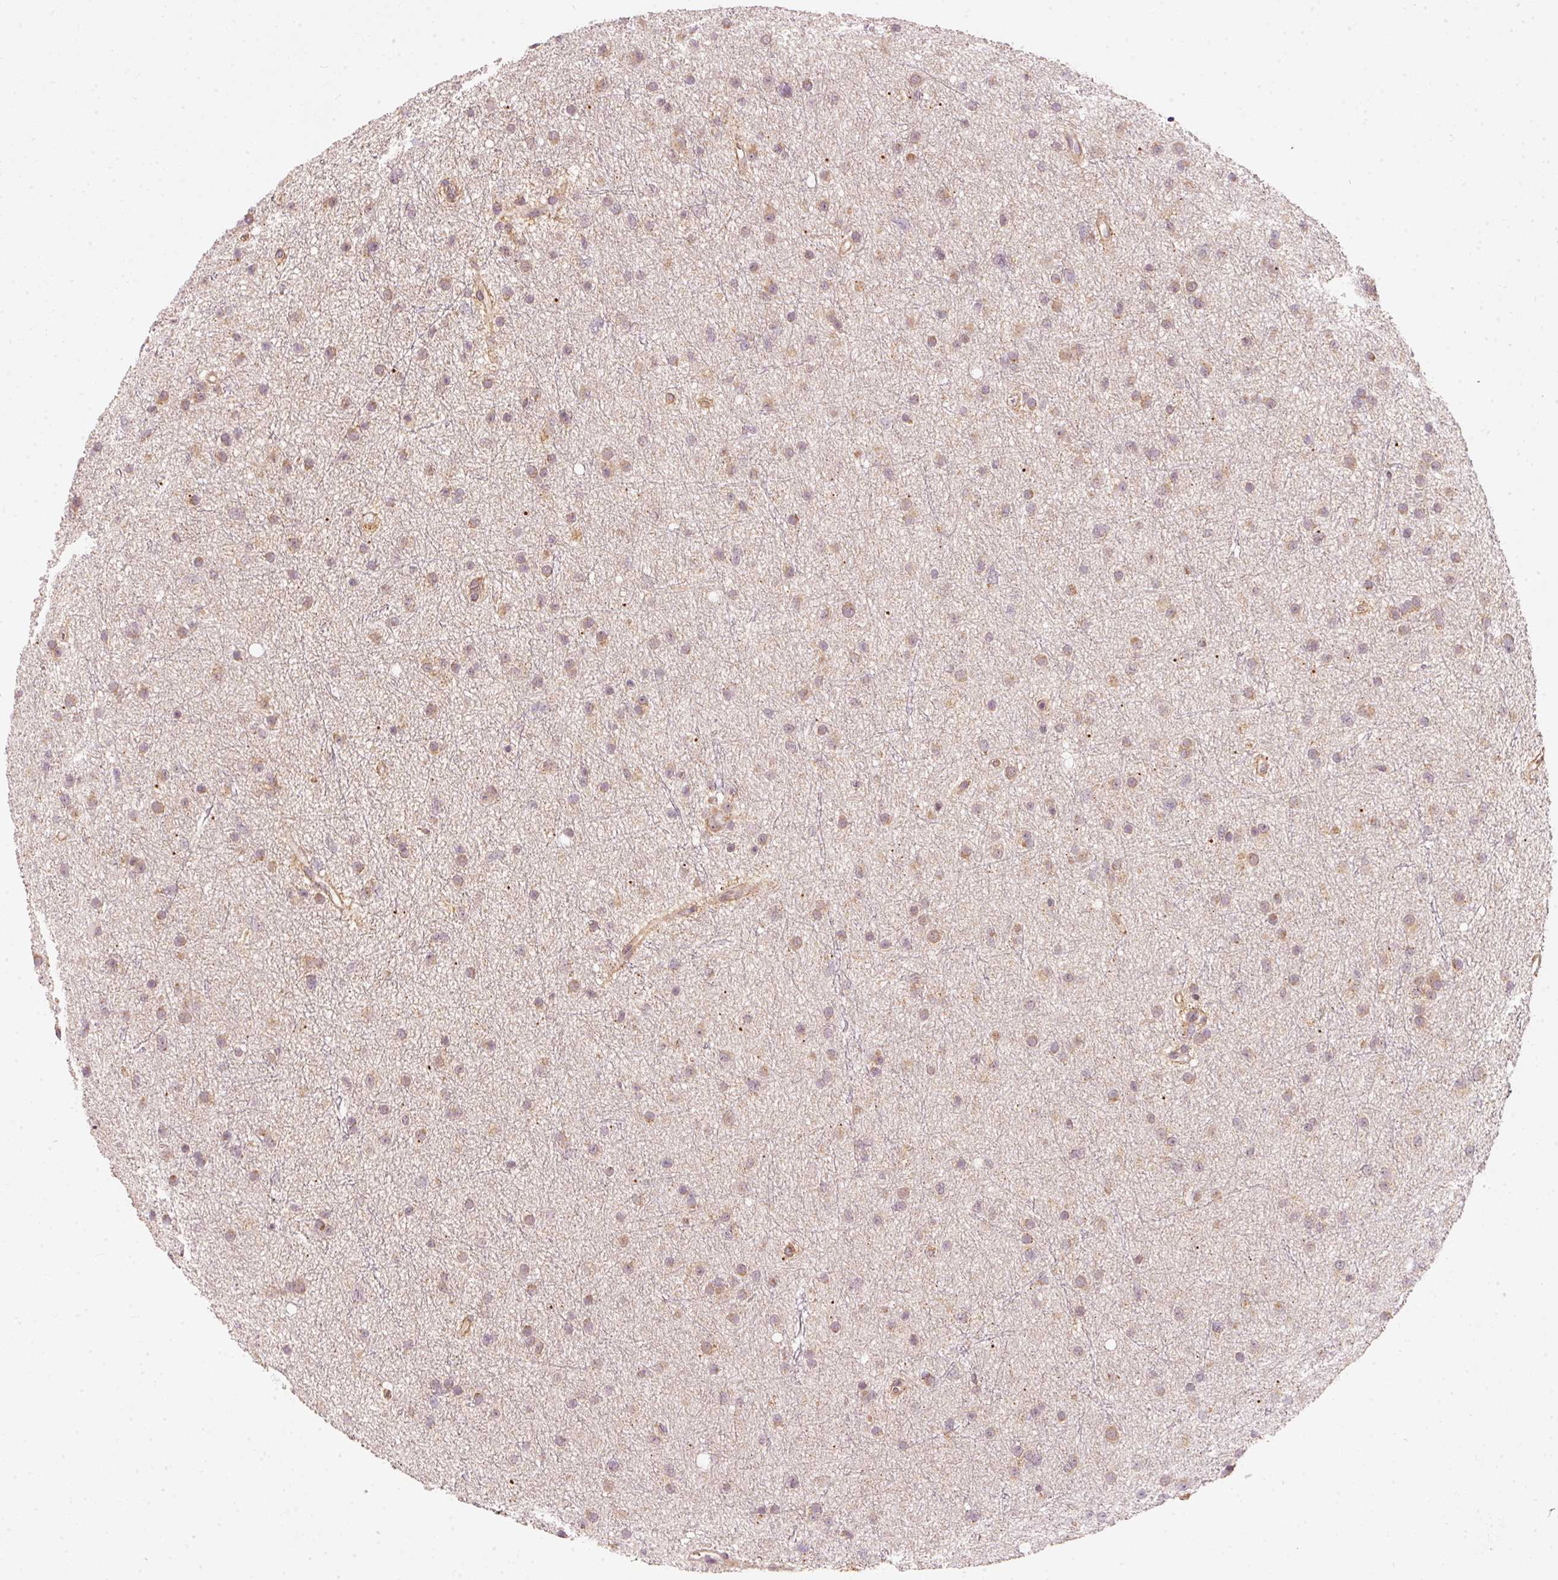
{"staining": {"intensity": "weak", "quantity": "25%-75%", "location": "cytoplasmic/membranous"}, "tissue": "glioma", "cell_type": "Tumor cells", "image_type": "cancer", "snomed": [{"axis": "morphology", "description": "Glioma, malignant, Low grade"}, {"axis": "topography", "description": "Cerebral cortex"}], "caption": "An immunohistochemistry micrograph of tumor tissue is shown. Protein staining in brown shows weak cytoplasmic/membranous positivity in malignant low-grade glioma within tumor cells.", "gene": "ARHGAP22", "patient": {"sex": "female", "age": 39}}